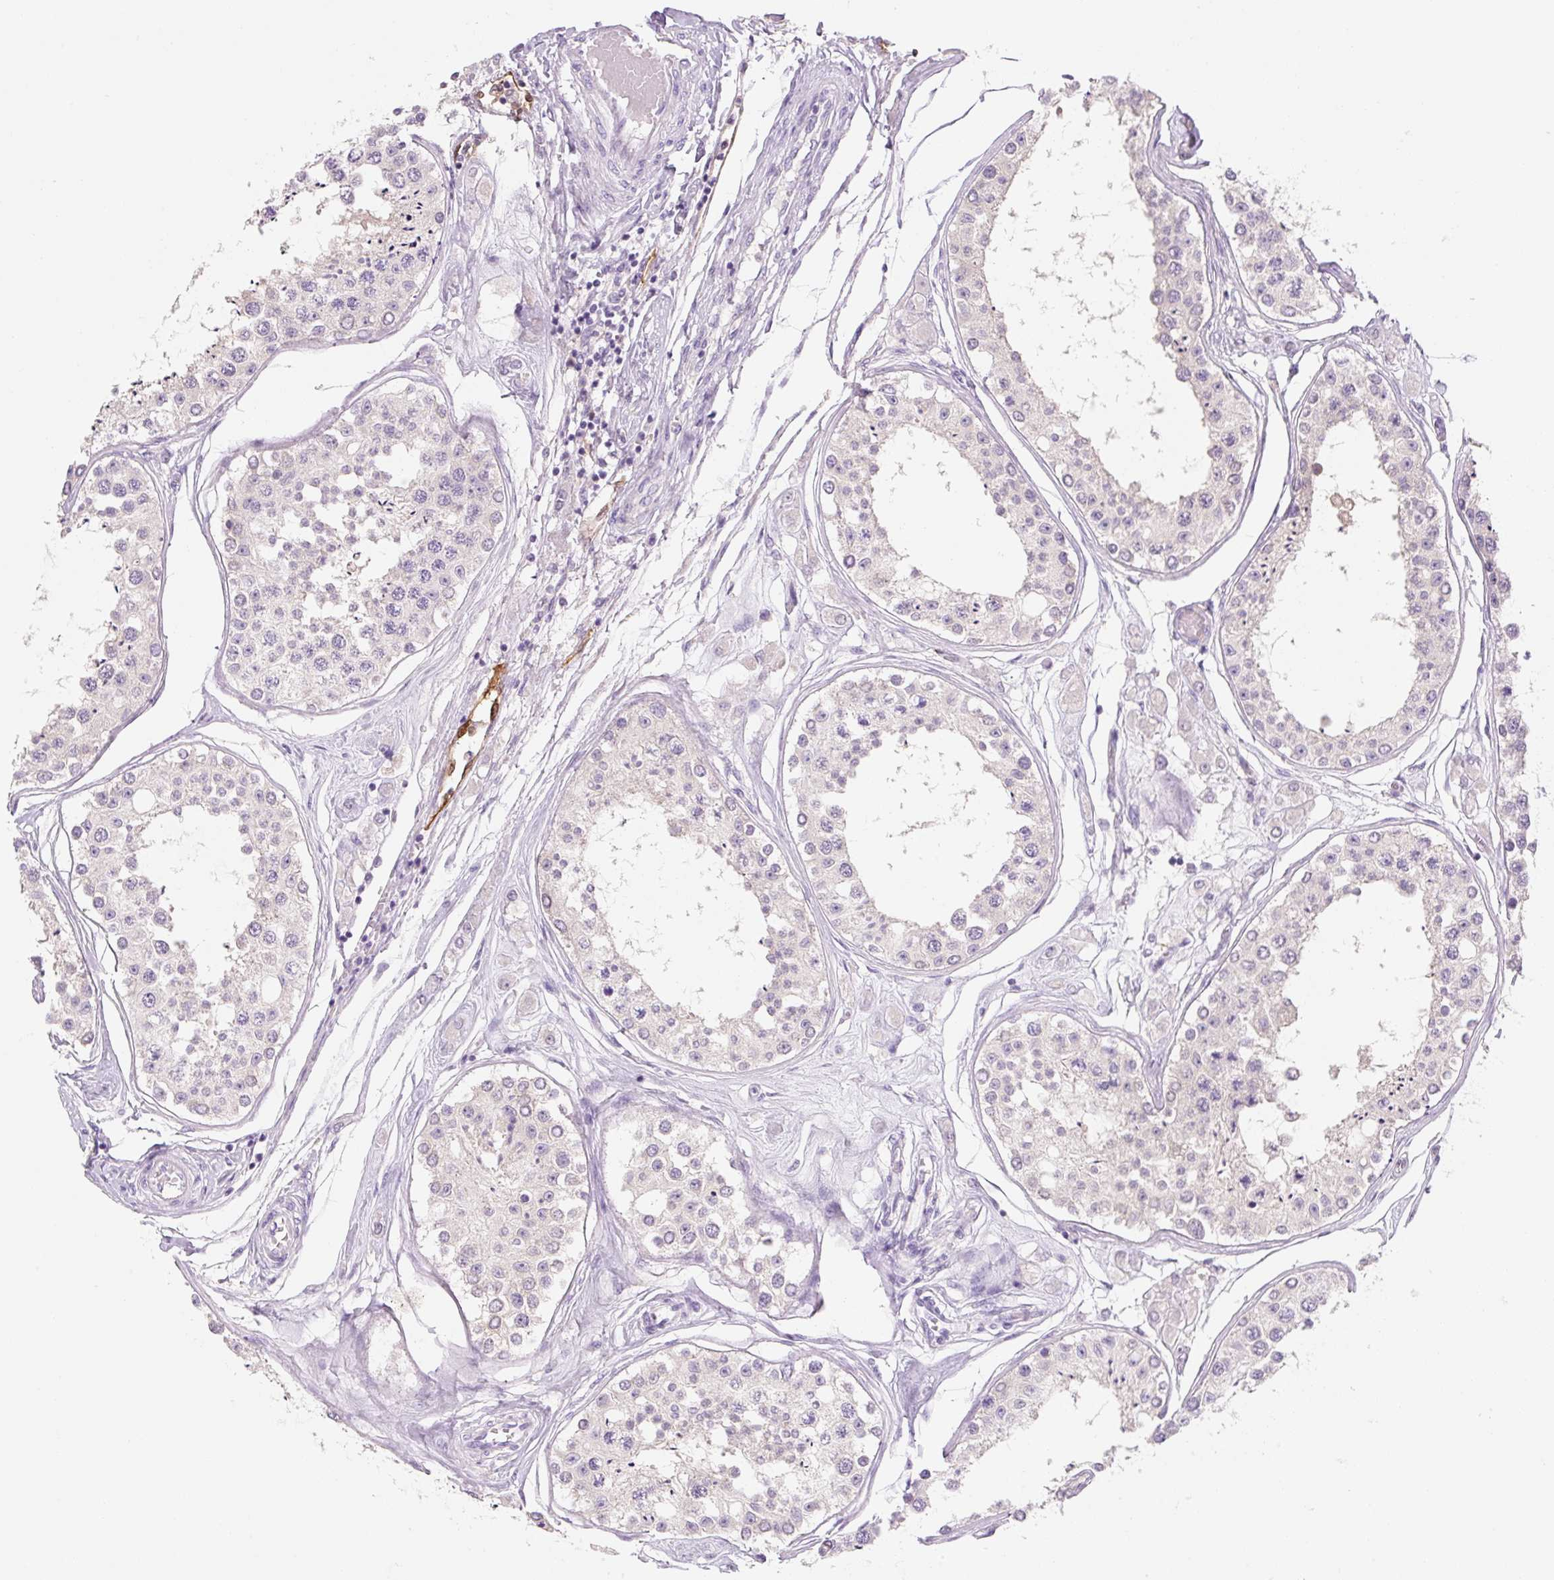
{"staining": {"intensity": "negative", "quantity": "none", "location": "none"}, "tissue": "testis", "cell_type": "Cells in seminiferous ducts", "image_type": "normal", "snomed": [{"axis": "morphology", "description": "Normal tissue, NOS"}, {"axis": "topography", "description": "Testis"}], "caption": "There is no significant expression in cells in seminiferous ducts of testis. (Brightfield microscopy of DAB (3,3'-diaminobenzidine) IHC at high magnification).", "gene": "FABP5", "patient": {"sex": "male", "age": 25}}